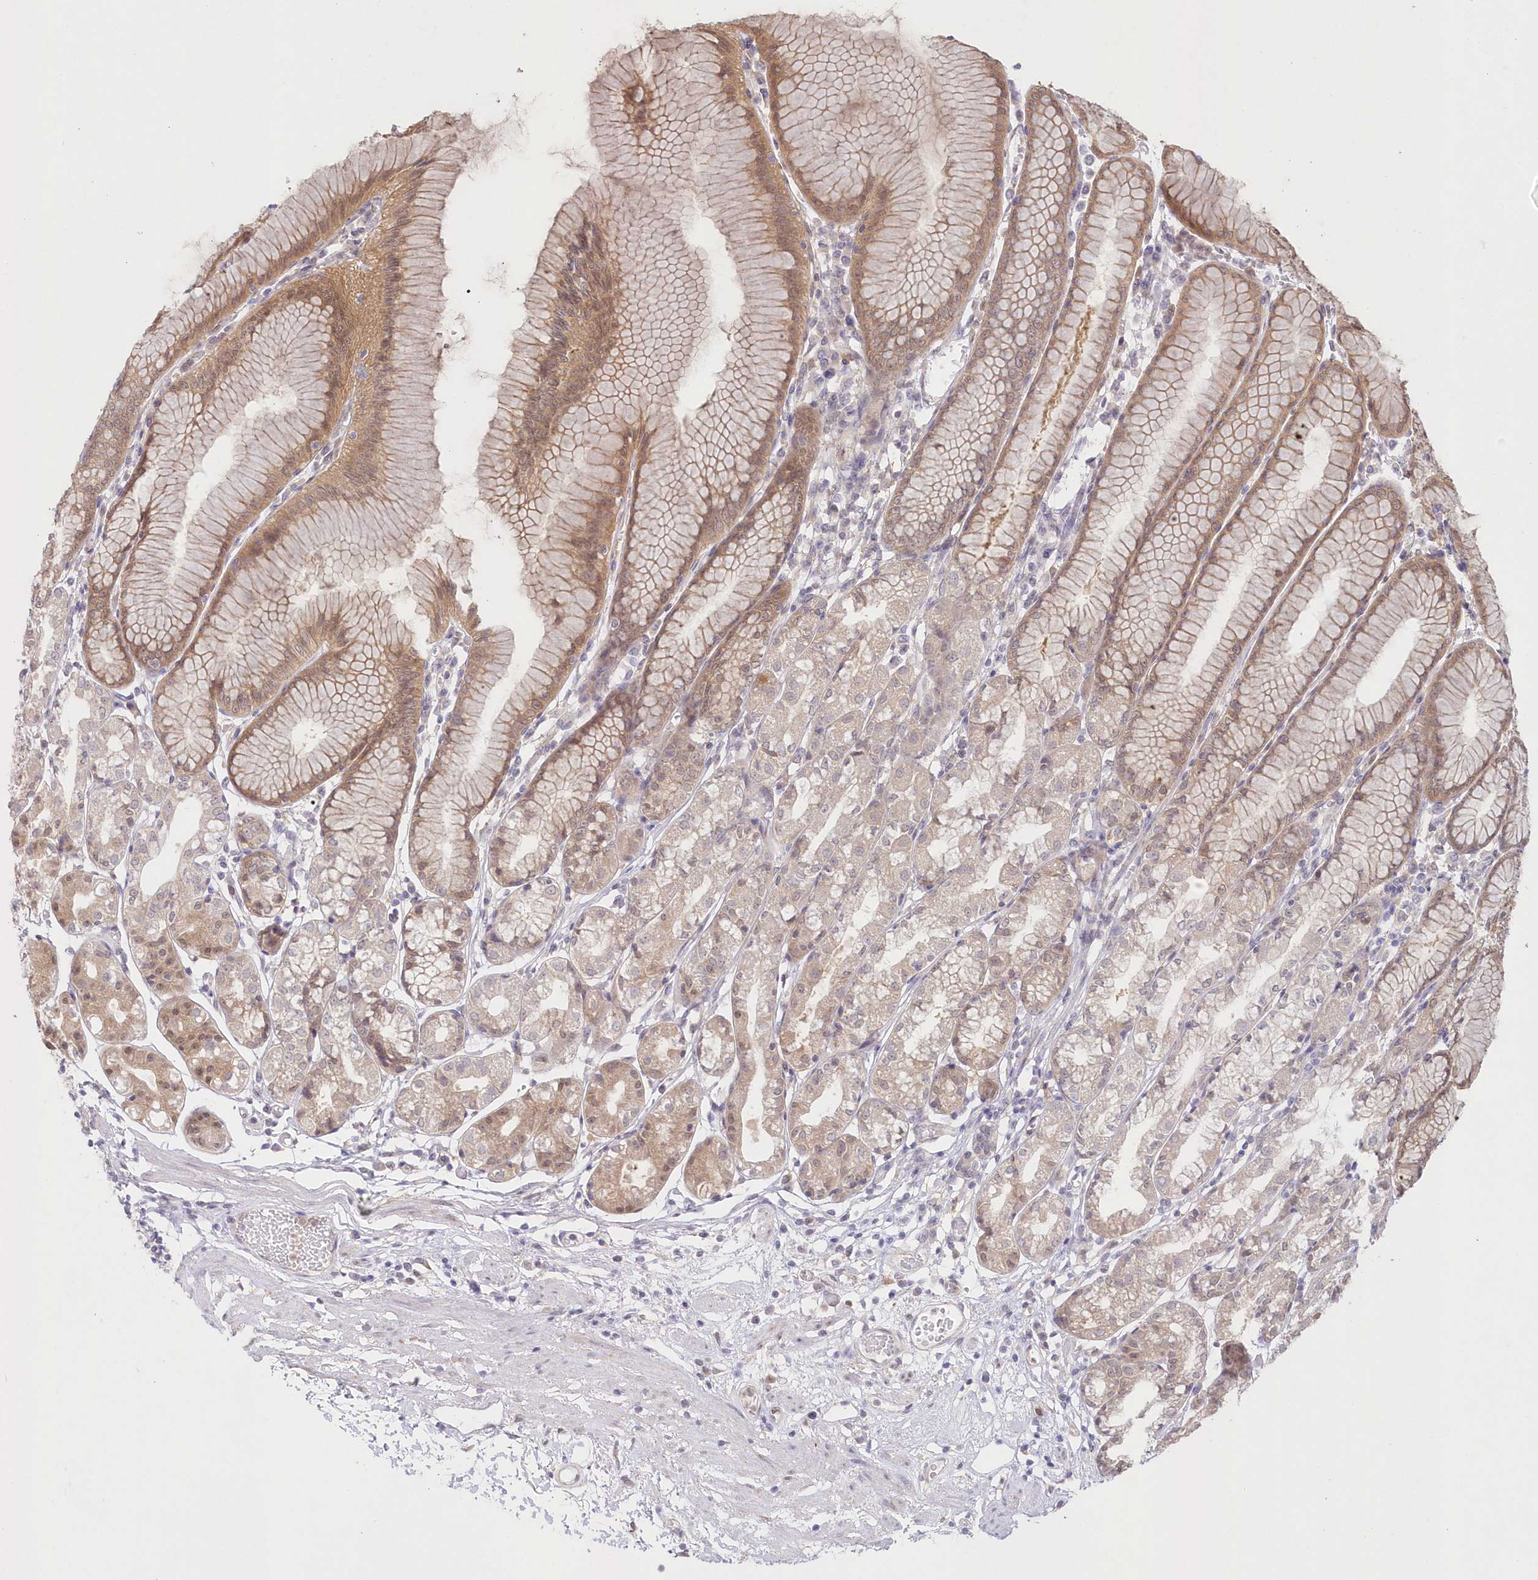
{"staining": {"intensity": "moderate", "quantity": ">75%", "location": "cytoplasmic/membranous"}, "tissue": "stomach", "cell_type": "Glandular cells", "image_type": "normal", "snomed": [{"axis": "morphology", "description": "Normal tissue, NOS"}, {"axis": "topography", "description": "Stomach"}], "caption": "Moderate cytoplasmic/membranous protein positivity is seen in approximately >75% of glandular cells in stomach. (IHC, brightfield microscopy, high magnification).", "gene": "RNPEP", "patient": {"sex": "female", "age": 57}}